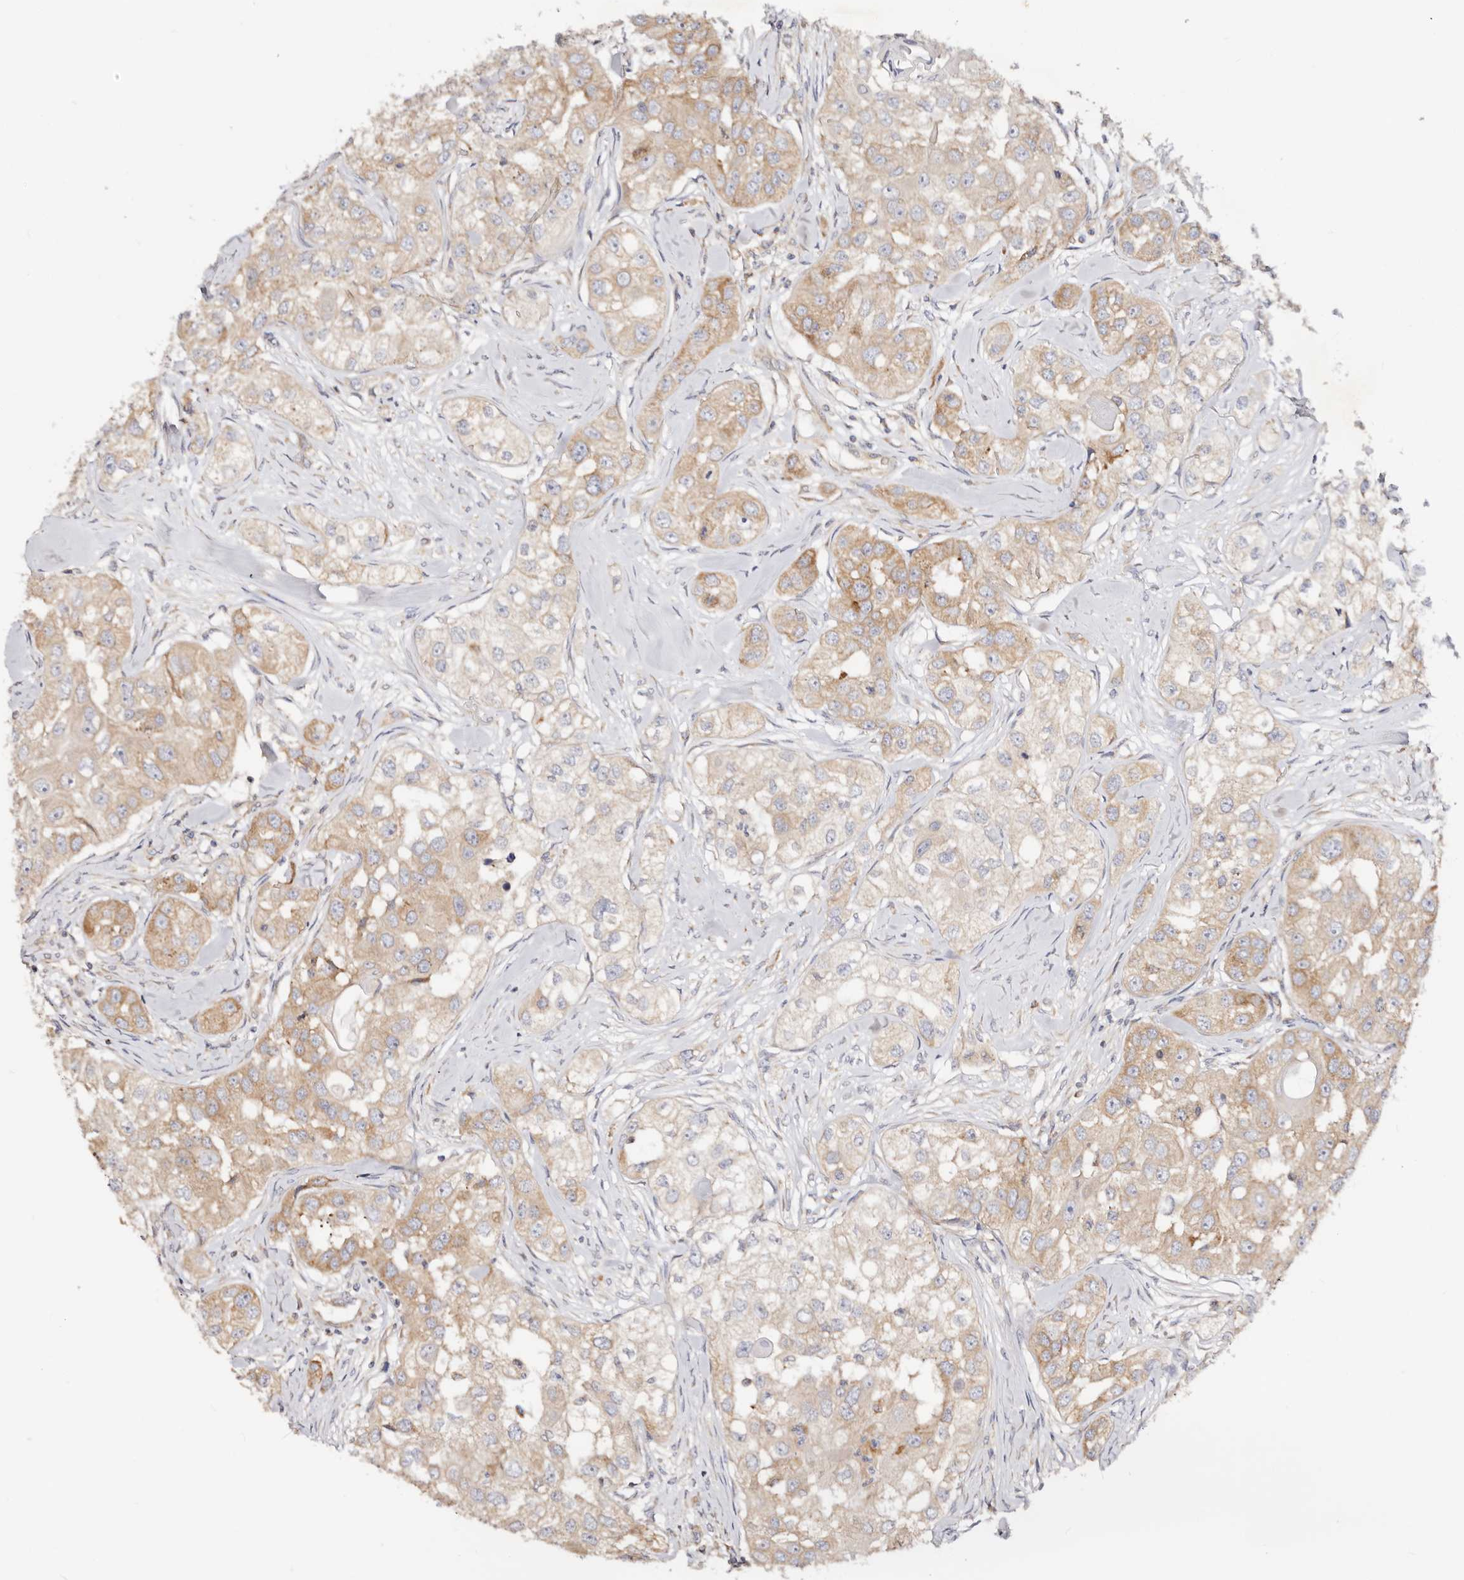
{"staining": {"intensity": "moderate", "quantity": ">75%", "location": "cytoplasmic/membranous"}, "tissue": "head and neck cancer", "cell_type": "Tumor cells", "image_type": "cancer", "snomed": [{"axis": "morphology", "description": "Normal tissue, NOS"}, {"axis": "morphology", "description": "Squamous cell carcinoma, NOS"}, {"axis": "topography", "description": "Skeletal muscle"}, {"axis": "topography", "description": "Head-Neck"}], "caption": "Approximately >75% of tumor cells in head and neck cancer exhibit moderate cytoplasmic/membranous protein positivity as visualized by brown immunohistochemical staining.", "gene": "GNA13", "patient": {"sex": "male", "age": 51}}